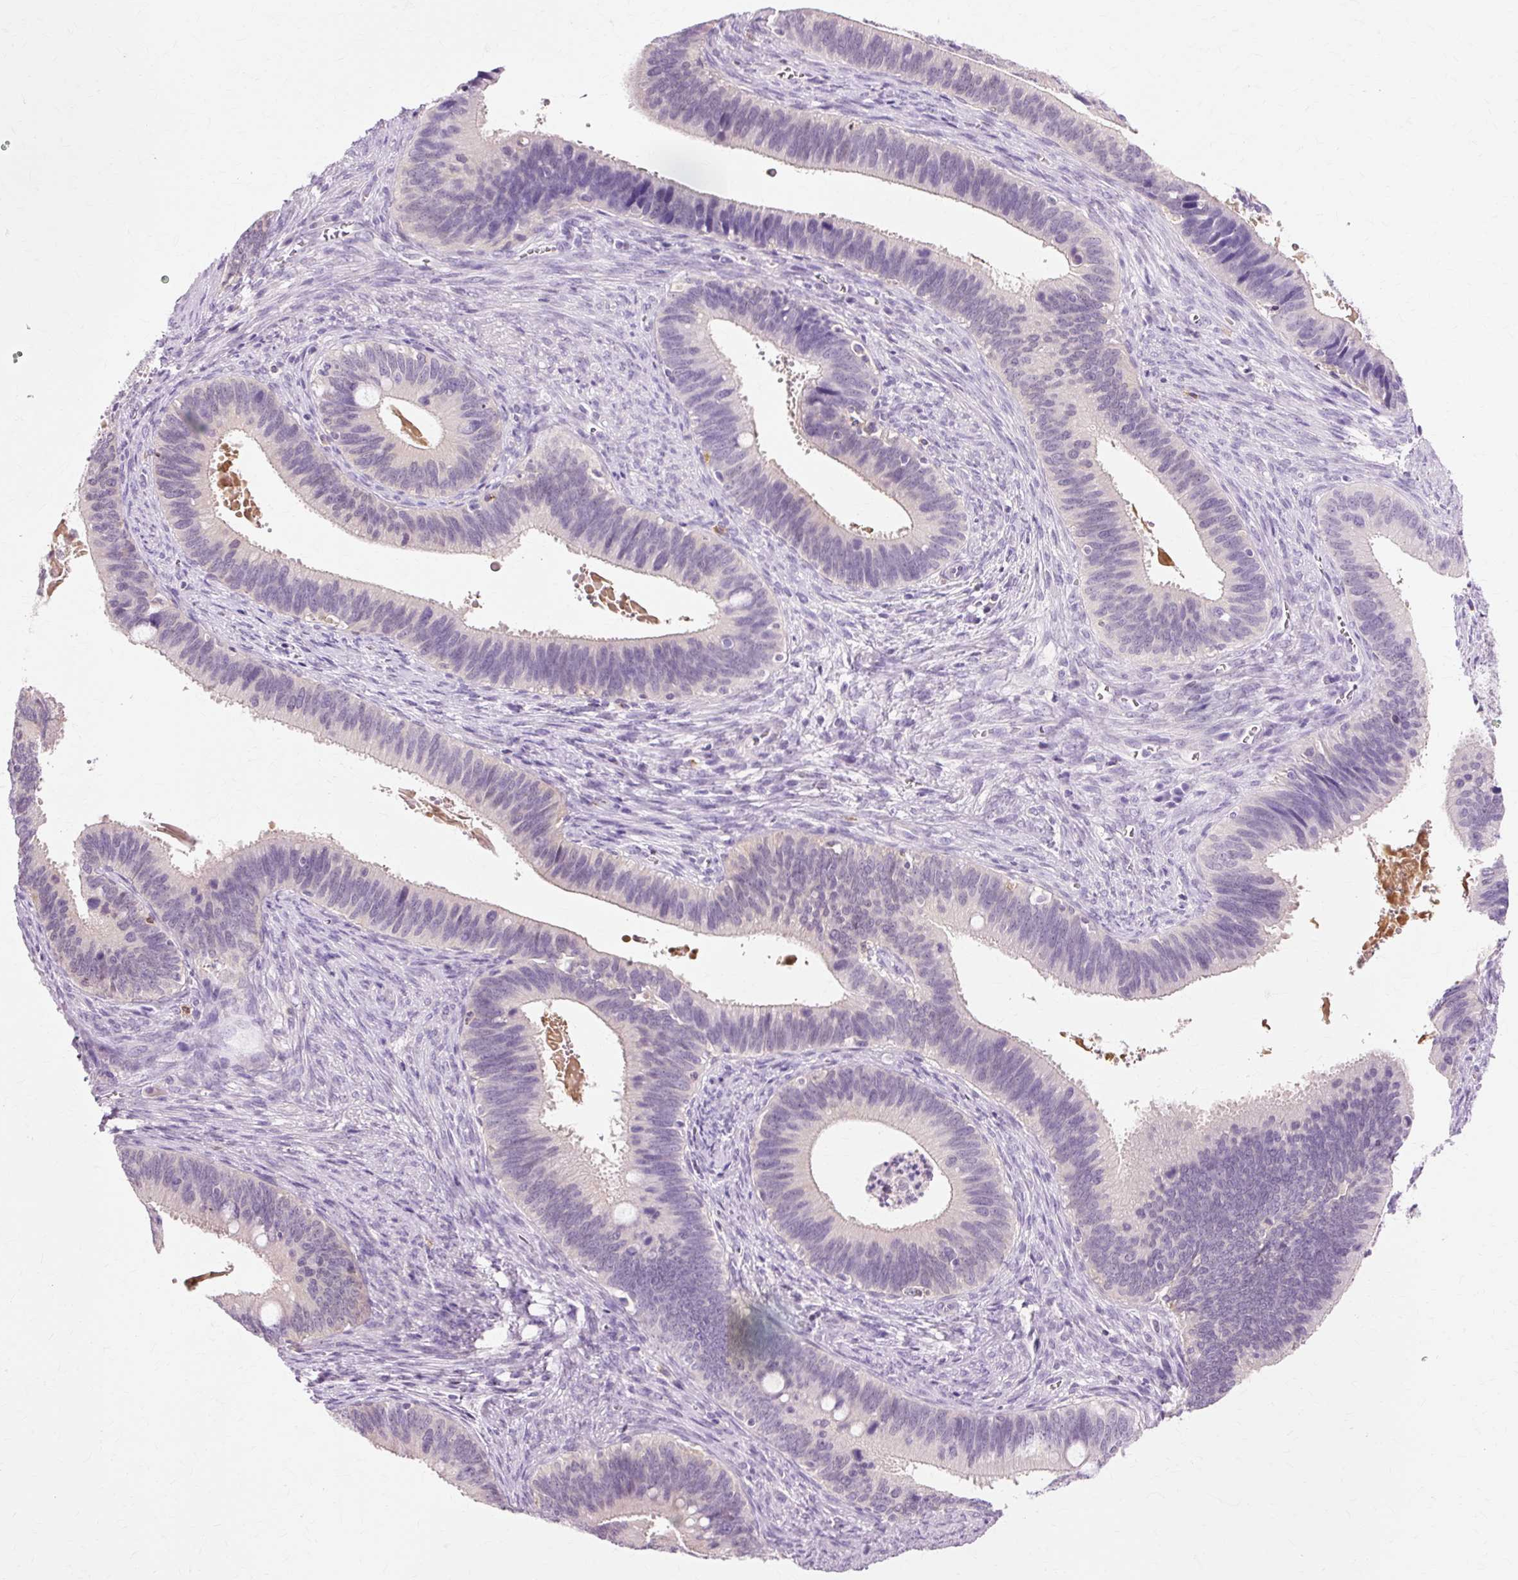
{"staining": {"intensity": "moderate", "quantity": "<25%", "location": "cytoplasmic/membranous"}, "tissue": "cervical cancer", "cell_type": "Tumor cells", "image_type": "cancer", "snomed": [{"axis": "morphology", "description": "Adenocarcinoma, NOS"}, {"axis": "topography", "description": "Cervix"}], "caption": "A brown stain highlights moderate cytoplasmic/membranous positivity of a protein in human adenocarcinoma (cervical) tumor cells.", "gene": "VN1R2", "patient": {"sex": "female", "age": 42}}